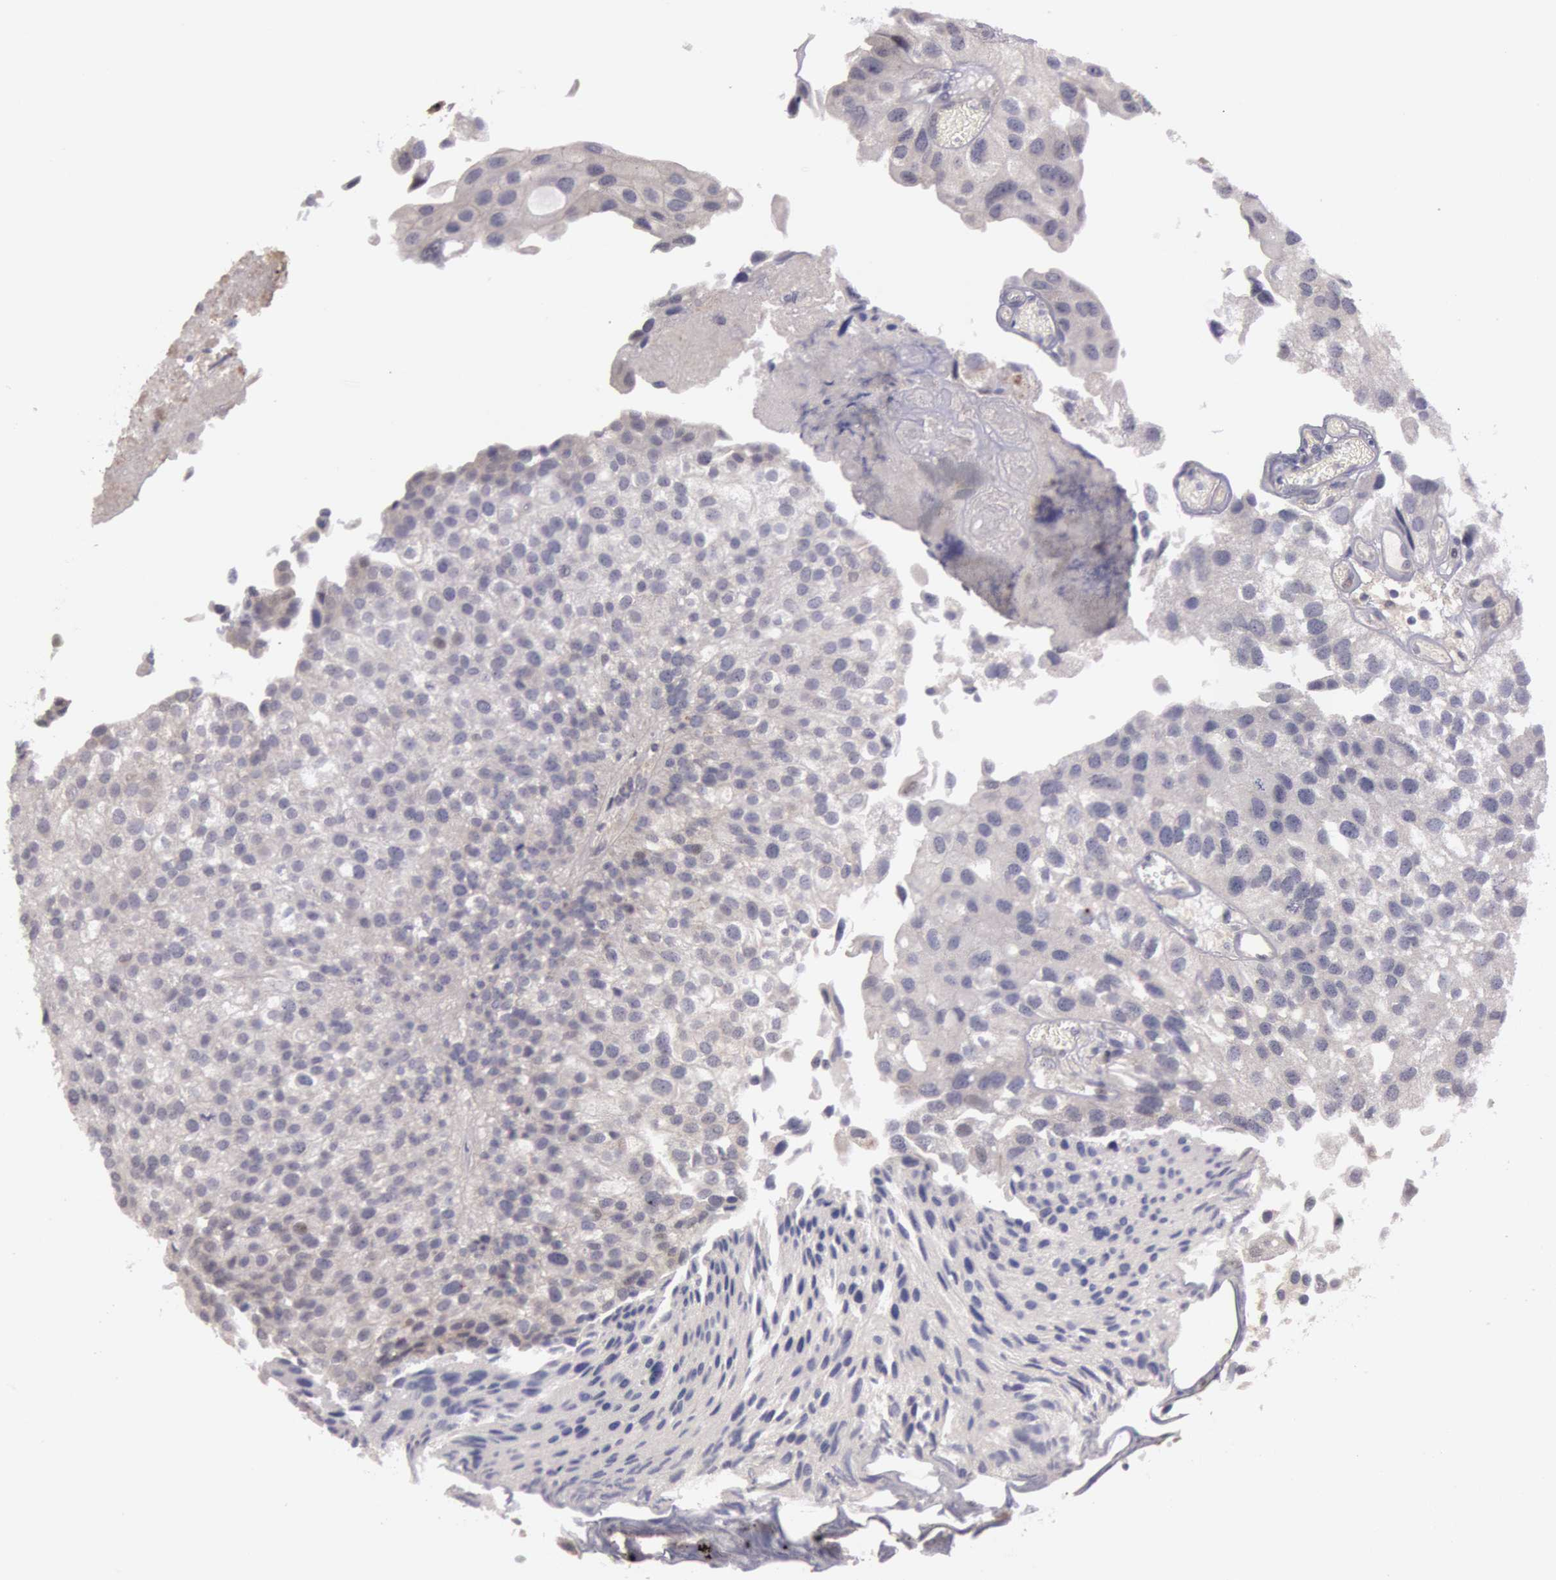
{"staining": {"intensity": "weak", "quantity": ">75%", "location": "cytoplasmic/membranous"}, "tissue": "urothelial cancer", "cell_type": "Tumor cells", "image_type": "cancer", "snomed": [{"axis": "morphology", "description": "Urothelial carcinoma, Low grade"}, {"axis": "topography", "description": "Urinary bladder"}], "caption": "Urothelial carcinoma (low-grade) stained with a protein marker displays weak staining in tumor cells.", "gene": "TRIB2", "patient": {"sex": "female", "age": 89}}